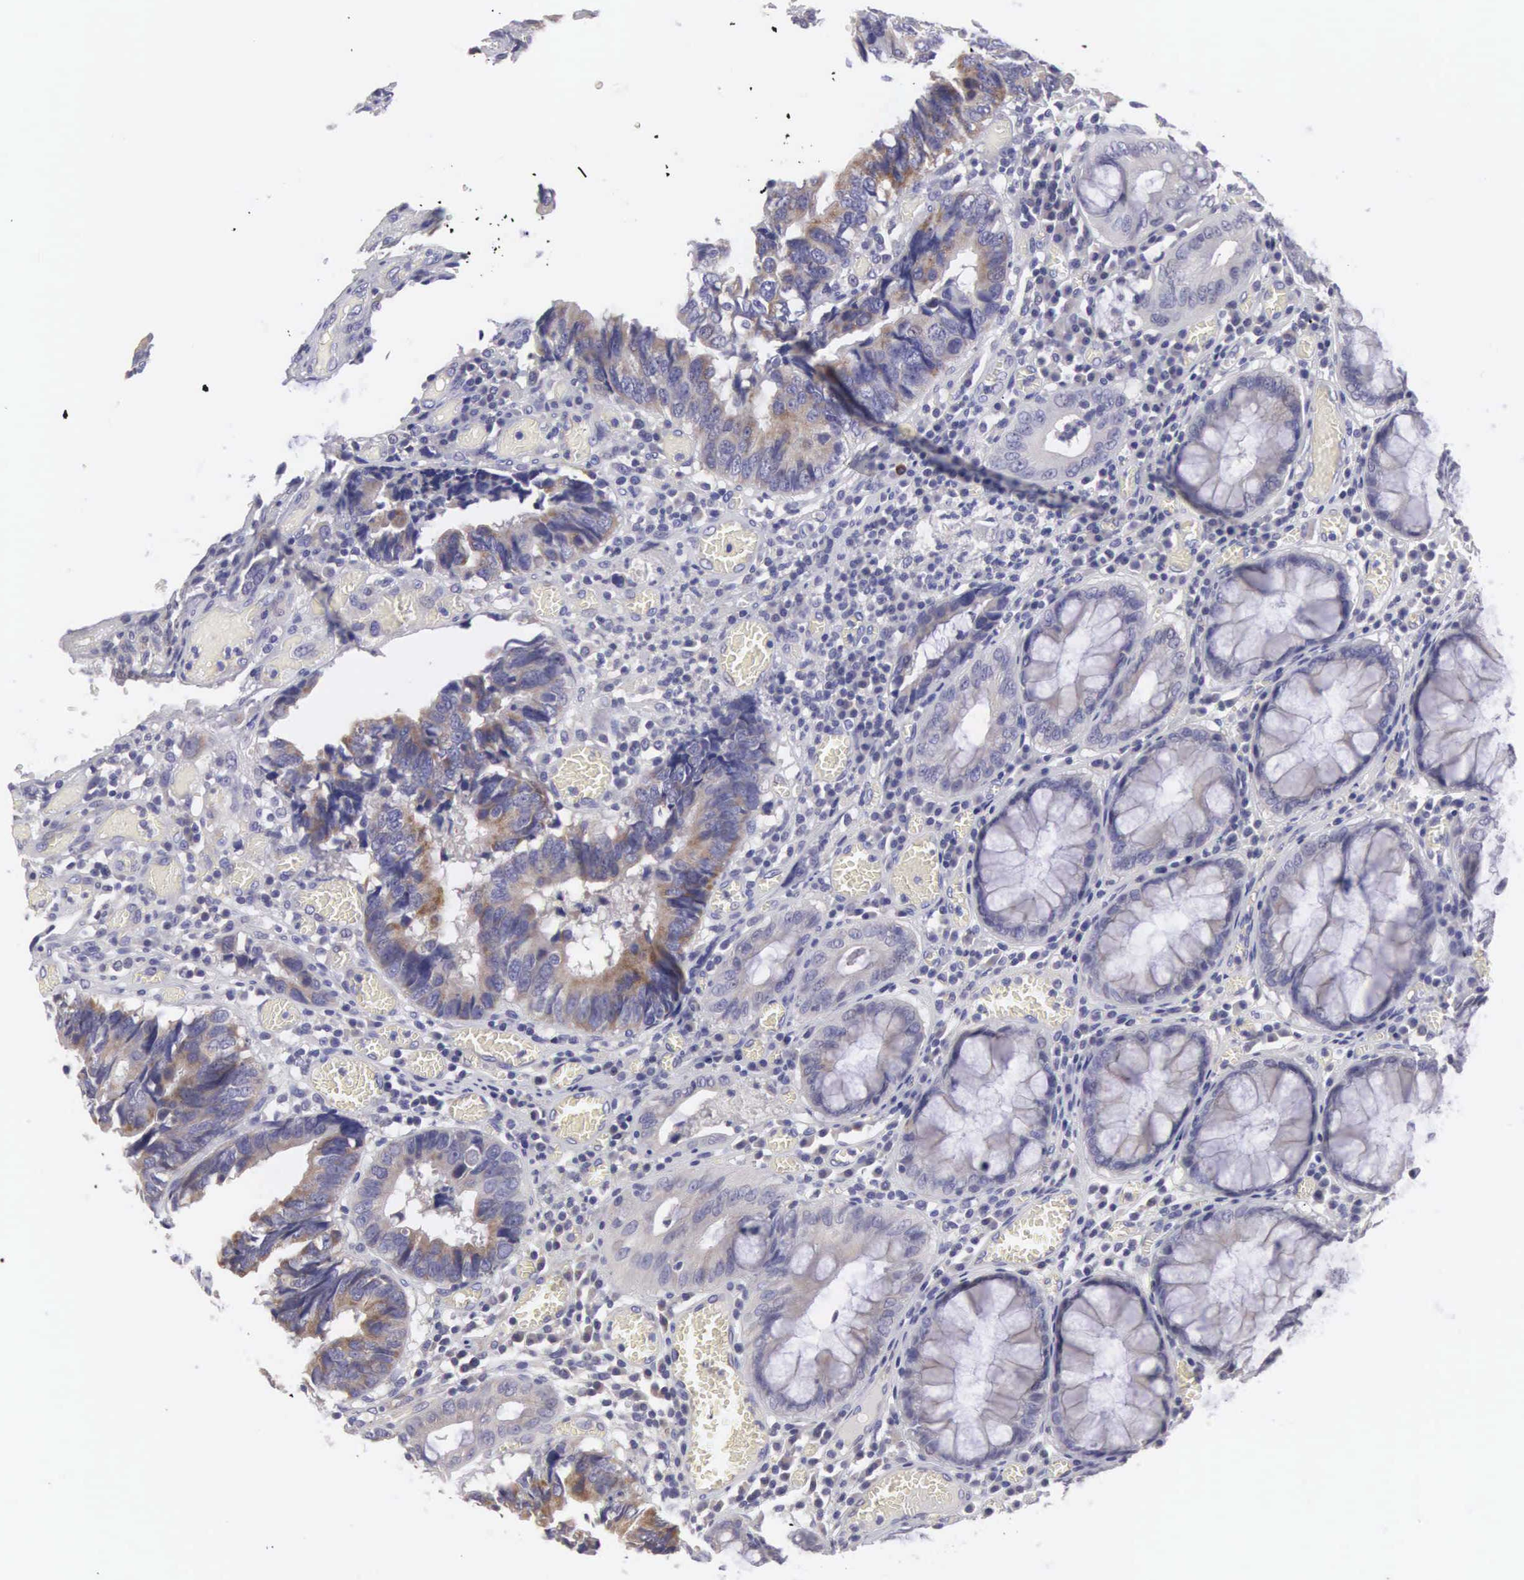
{"staining": {"intensity": "weak", "quantity": "25%-75%", "location": "cytoplasmic/membranous"}, "tissue": "colorectal cancer", "cell_type": "Tumor cells", "image_type": "cancer", "snomed": [{"axis": "morphology", "description": "Adenocarcinoma, NOS"}, {"axis": "topography", "description": "Rectum"}], "caption": "Weak cytoplasmic/membranous positivity for a protein is present in approximately 25%-75% of tumor cells of colorectal adenocarcinoma using immunohistochemistry (IHC).", "gene": "SLITRK4", "patient": {"sex": "female", "age": 98}}